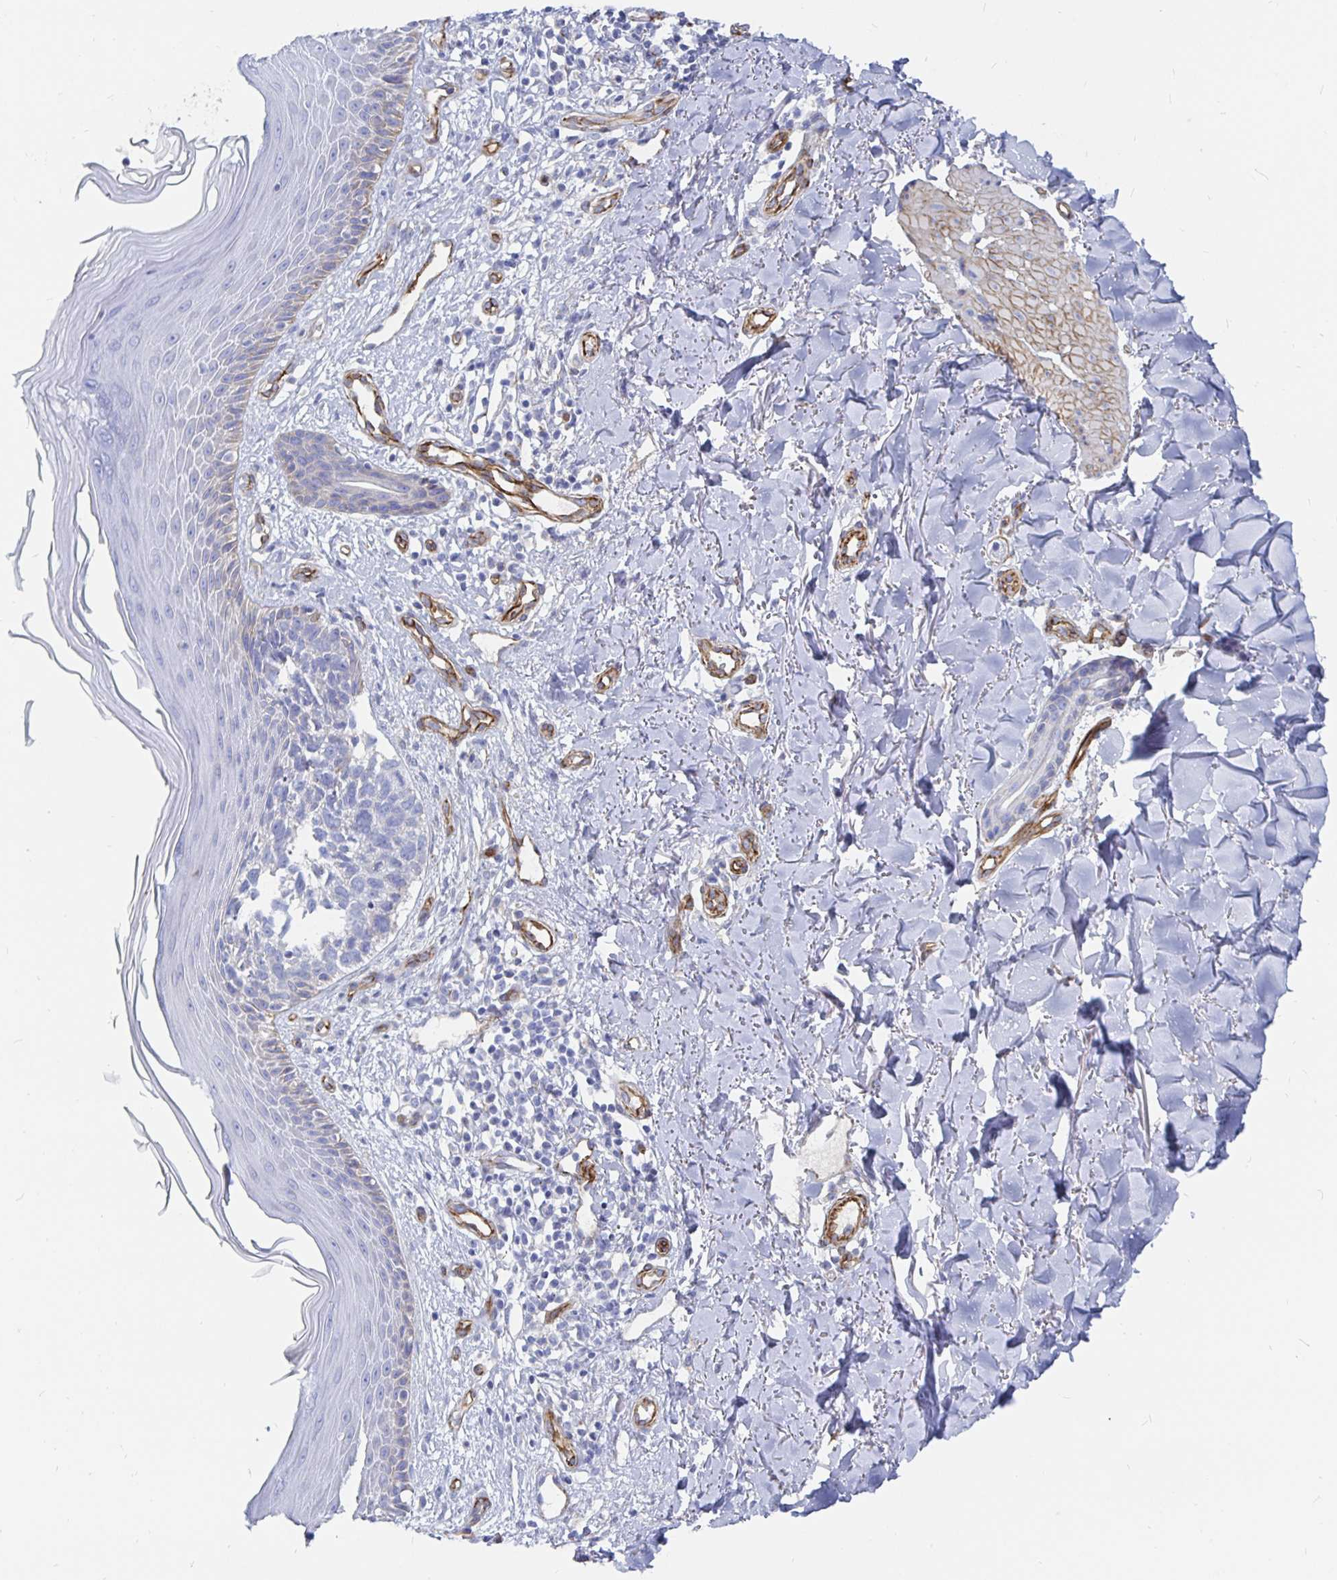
{"staining": {"intensity": "negative", "quantity": "none", "location": "none"}, "tissue": "skin cancer", "cell_type": "Tumor cells", "image_type": "cancer", "snomed": [{"axis": "morphology", "description": "Basal cell carcinoma"}, {"axis": "topography", "description": "Skin"}], "caption": "Immunohistochemistry photomicrograph of neoplastic tissue: human skin cancer stained with DAB shows no significant protein staining in tumor cells.", "gene": "COX16", "patient": {"sex": "female", "age": 45}}